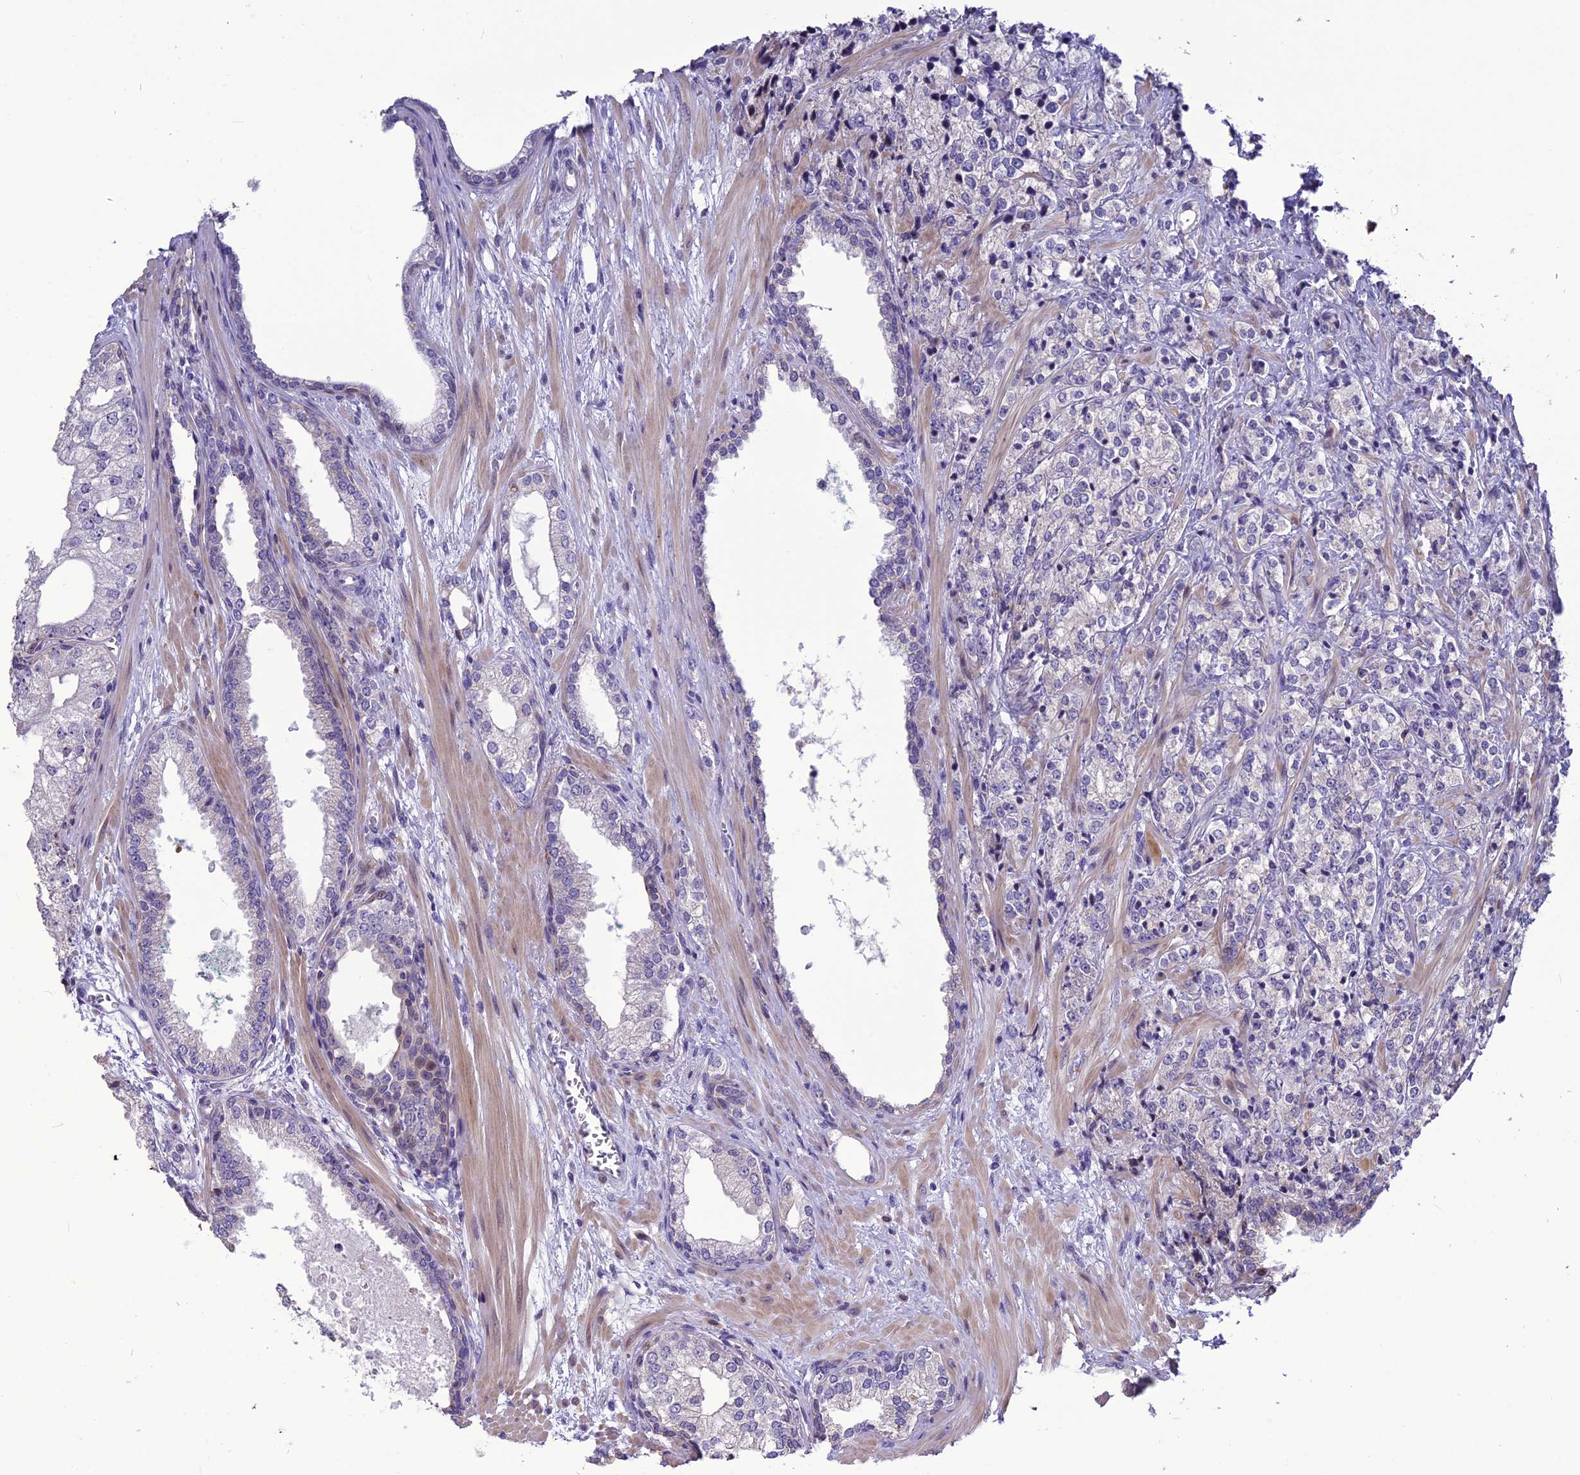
{"staining": {"intensity": "negative", "quantity": "none", "location": "none"}, "tissue": "prostate cancer", "cell_type": "Tumor cells", "image_type": "cancer", "snomed": [{"axis": "morphology", "description": "Adenocarcinoma, High grade"}, {"axis": "topography", "description": "Prostate"}], "caption": "Human prostate cancer (high-grade adenocarcinoma) stained for a protein using IHC reveals no positivity in tumor cells.", "gene": "SPG21", "patient": {"sex": "male", "age": 69}}